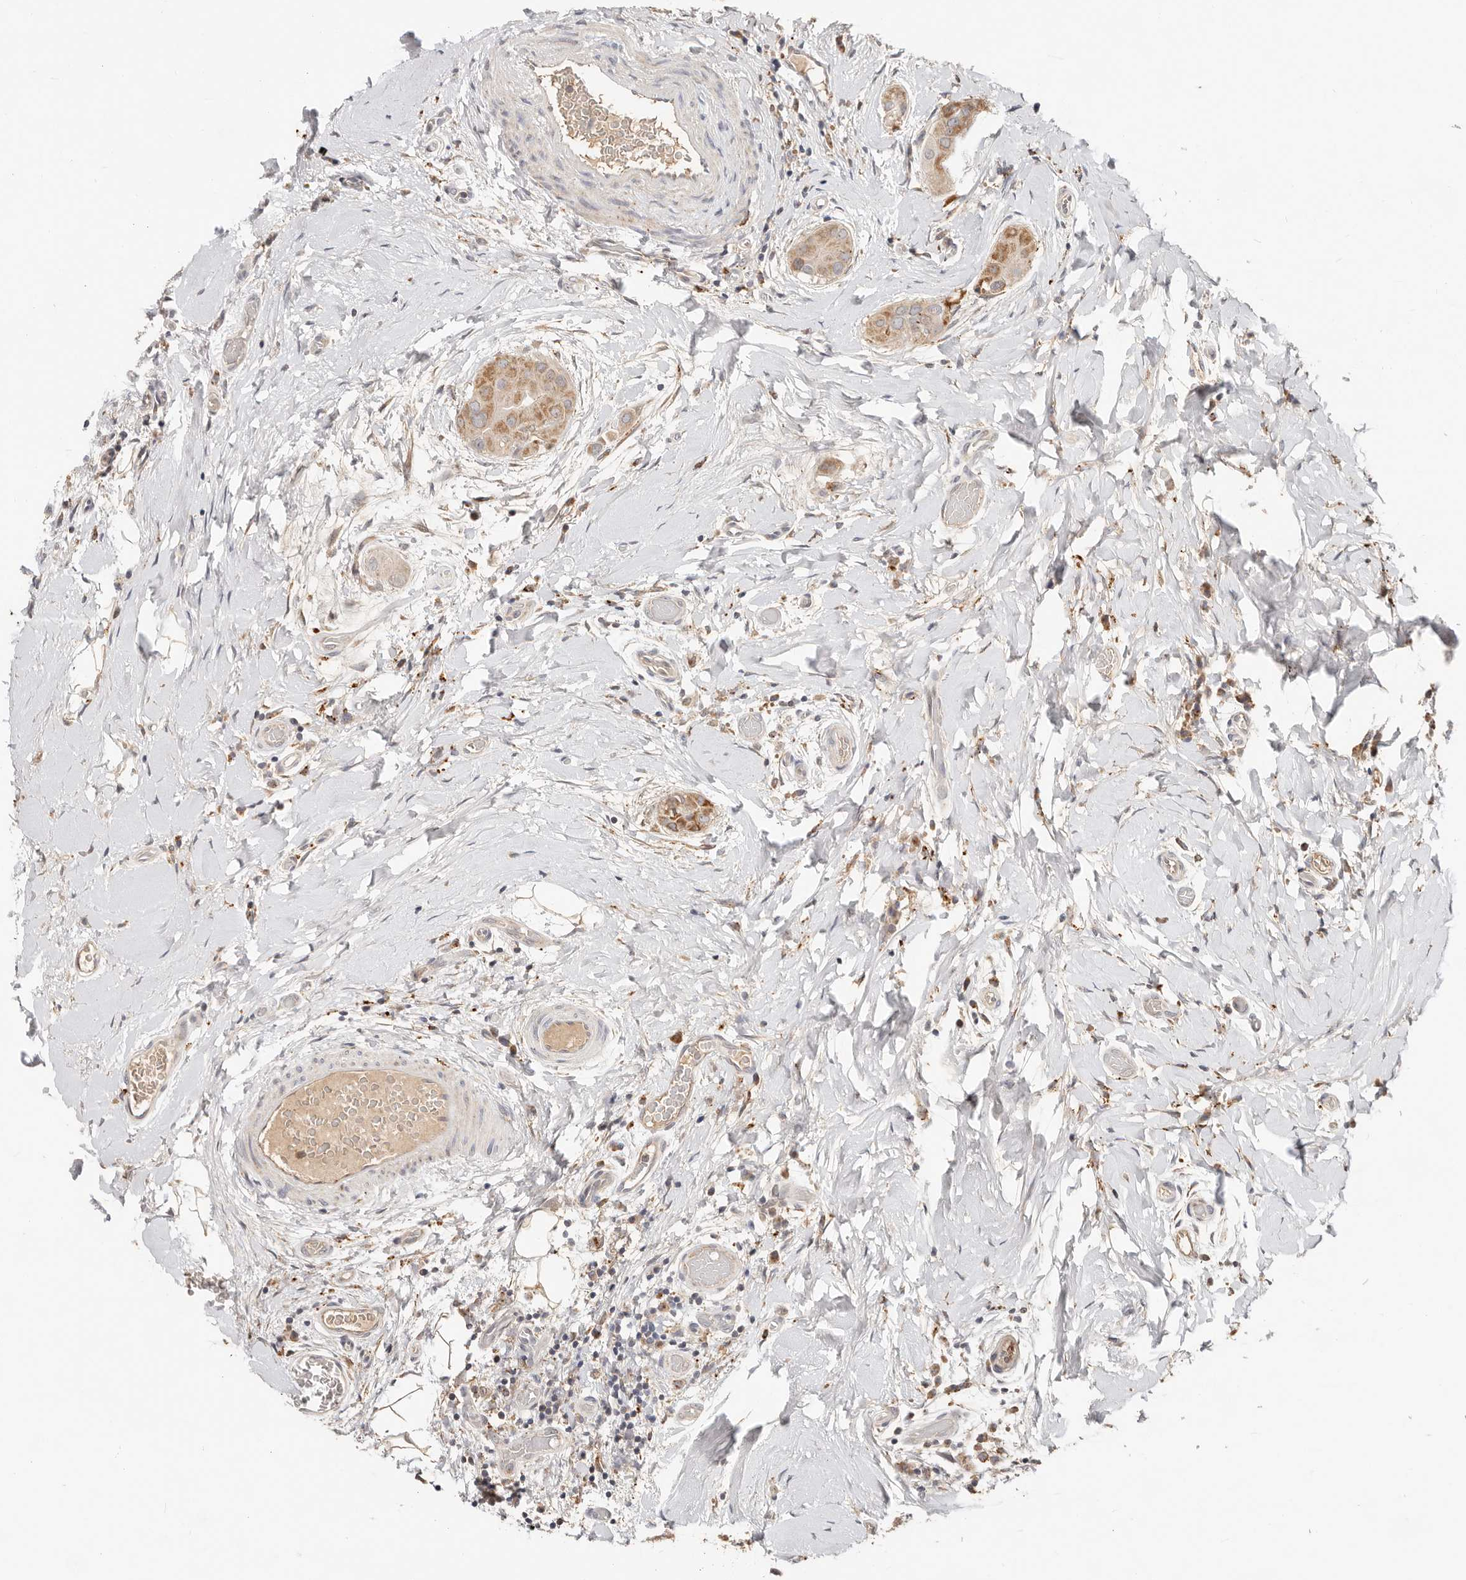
{"staining": {"intensity": "moderate", "quantity": ">75%", "location": "cytoplasmic/membranous"}, "tissue": "thyroid cancer", "cell_type": "Tumor cells", "image_type": "cancer", "snomed": [{"axis": "morphology", "description": "Papillary adenocarcinoma, NOS"}, {"axis": "topography", "description": "Thyroid gland"}], "caption": "DAB immunohistochemical staining of human thyroid cancer (papillary adenocarcinoma) exhibits moderate cytoplasmic/membranous protein expression in approximately >75% of tumor cells.", "gene": "ZRANB1", "patient": {"sex": "male", "age": 33}}